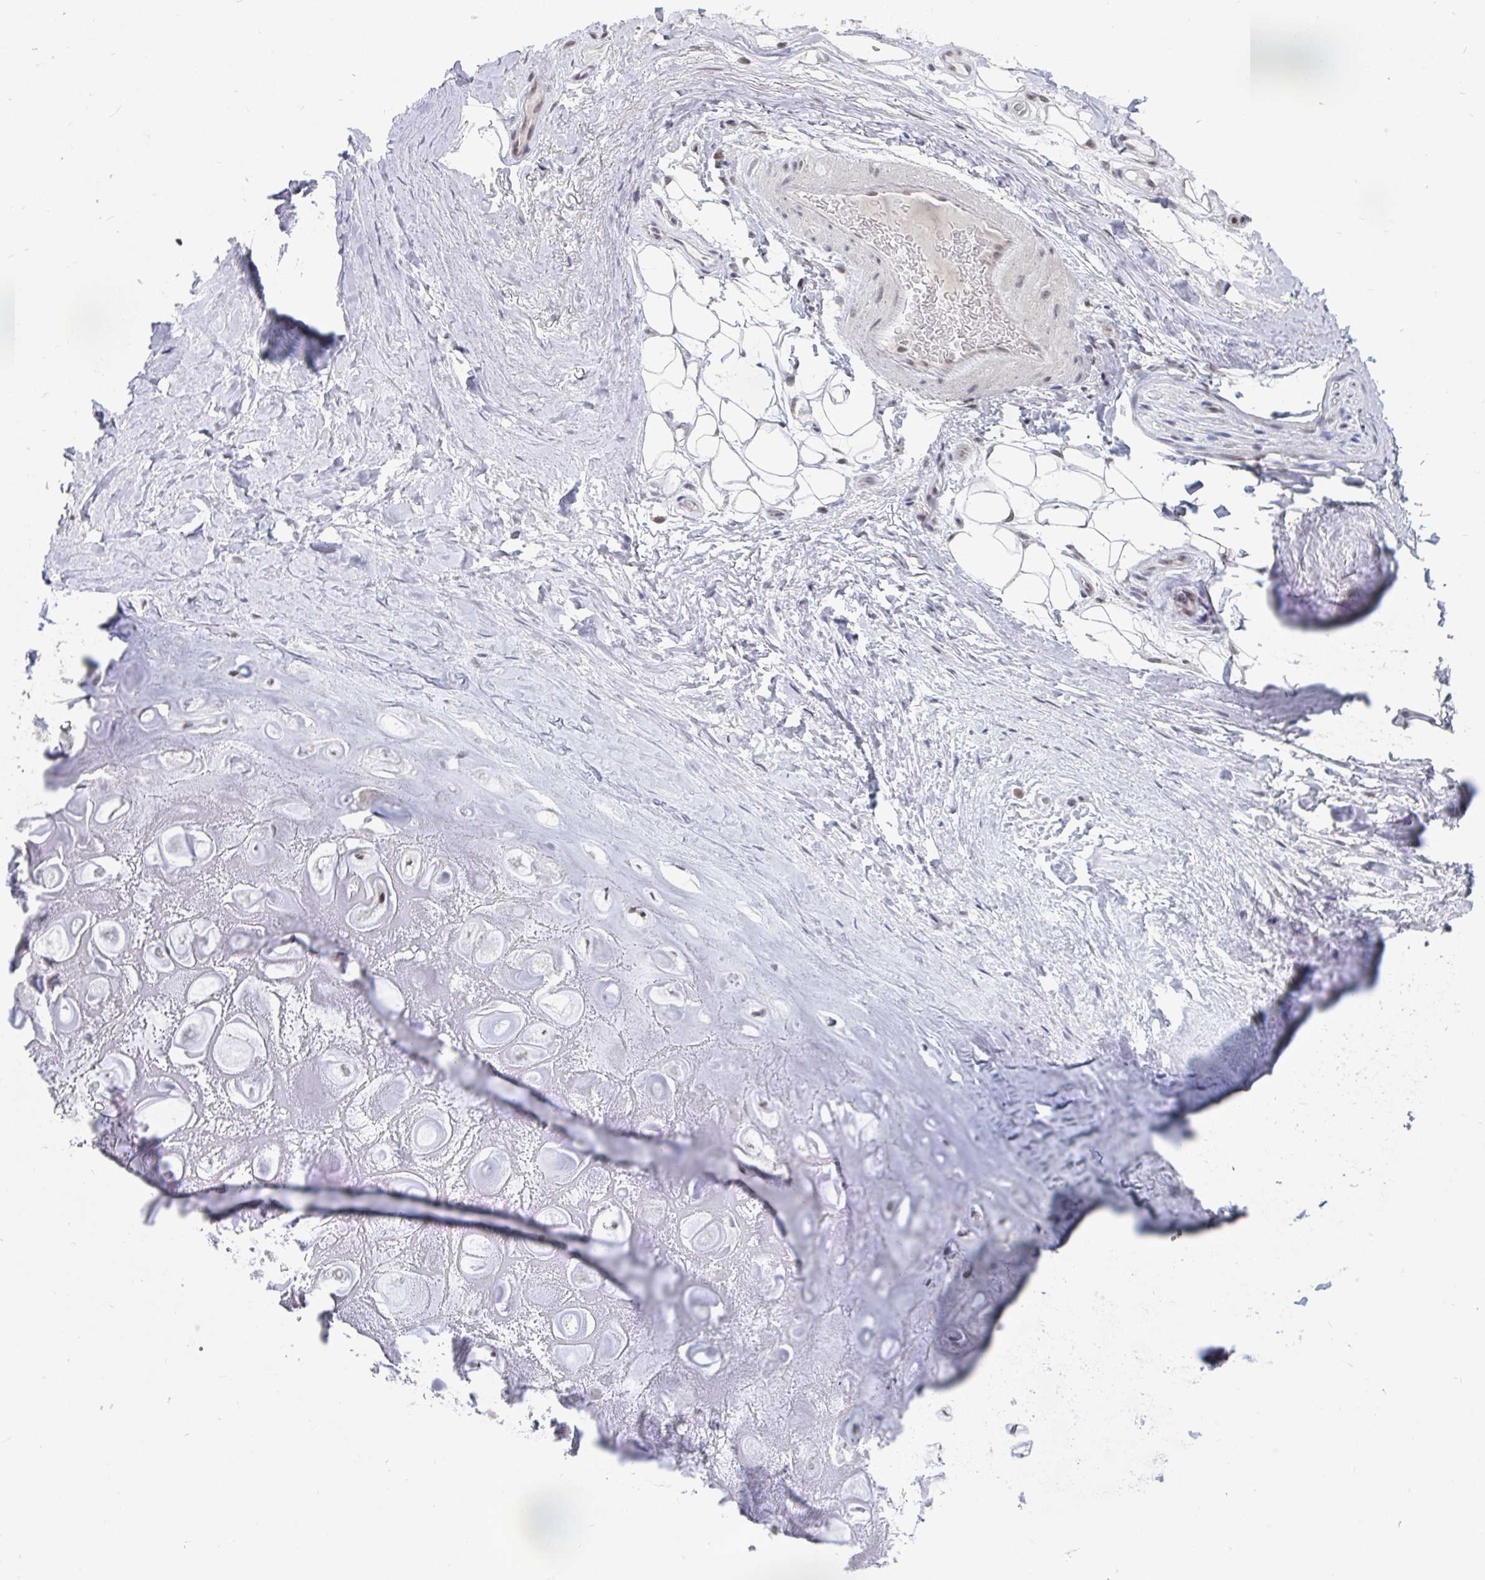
{"staining": {"intensity": "weak", "quantity": "<25%", "location": "nuclear"}, "tissue": "adipose tissue", "cell_type": "Adipocytes", "image_type": "normal", "snomed": [{"axis": "morphology", "description": "Normal tissue, NOS"}, {"axis": "topography", "description": "Lymph node"}, {"axis": "topography", "description": "Cartilage tissue"}, {"axis": "topography", "description": "Nasopharynx"}], "caption": "Protein analysis of unremarkable adipose tissue demonstrates no significant expression in adipocytes. (Stains: DAB (3,3'-diaminobenzidine) immunohistochemistry with hematoxylin counter stain, Microscopy: brightfield microscopy at high magnification).", "gene": "TRIP12", "patient": {"sex": "male", "age": 63}}